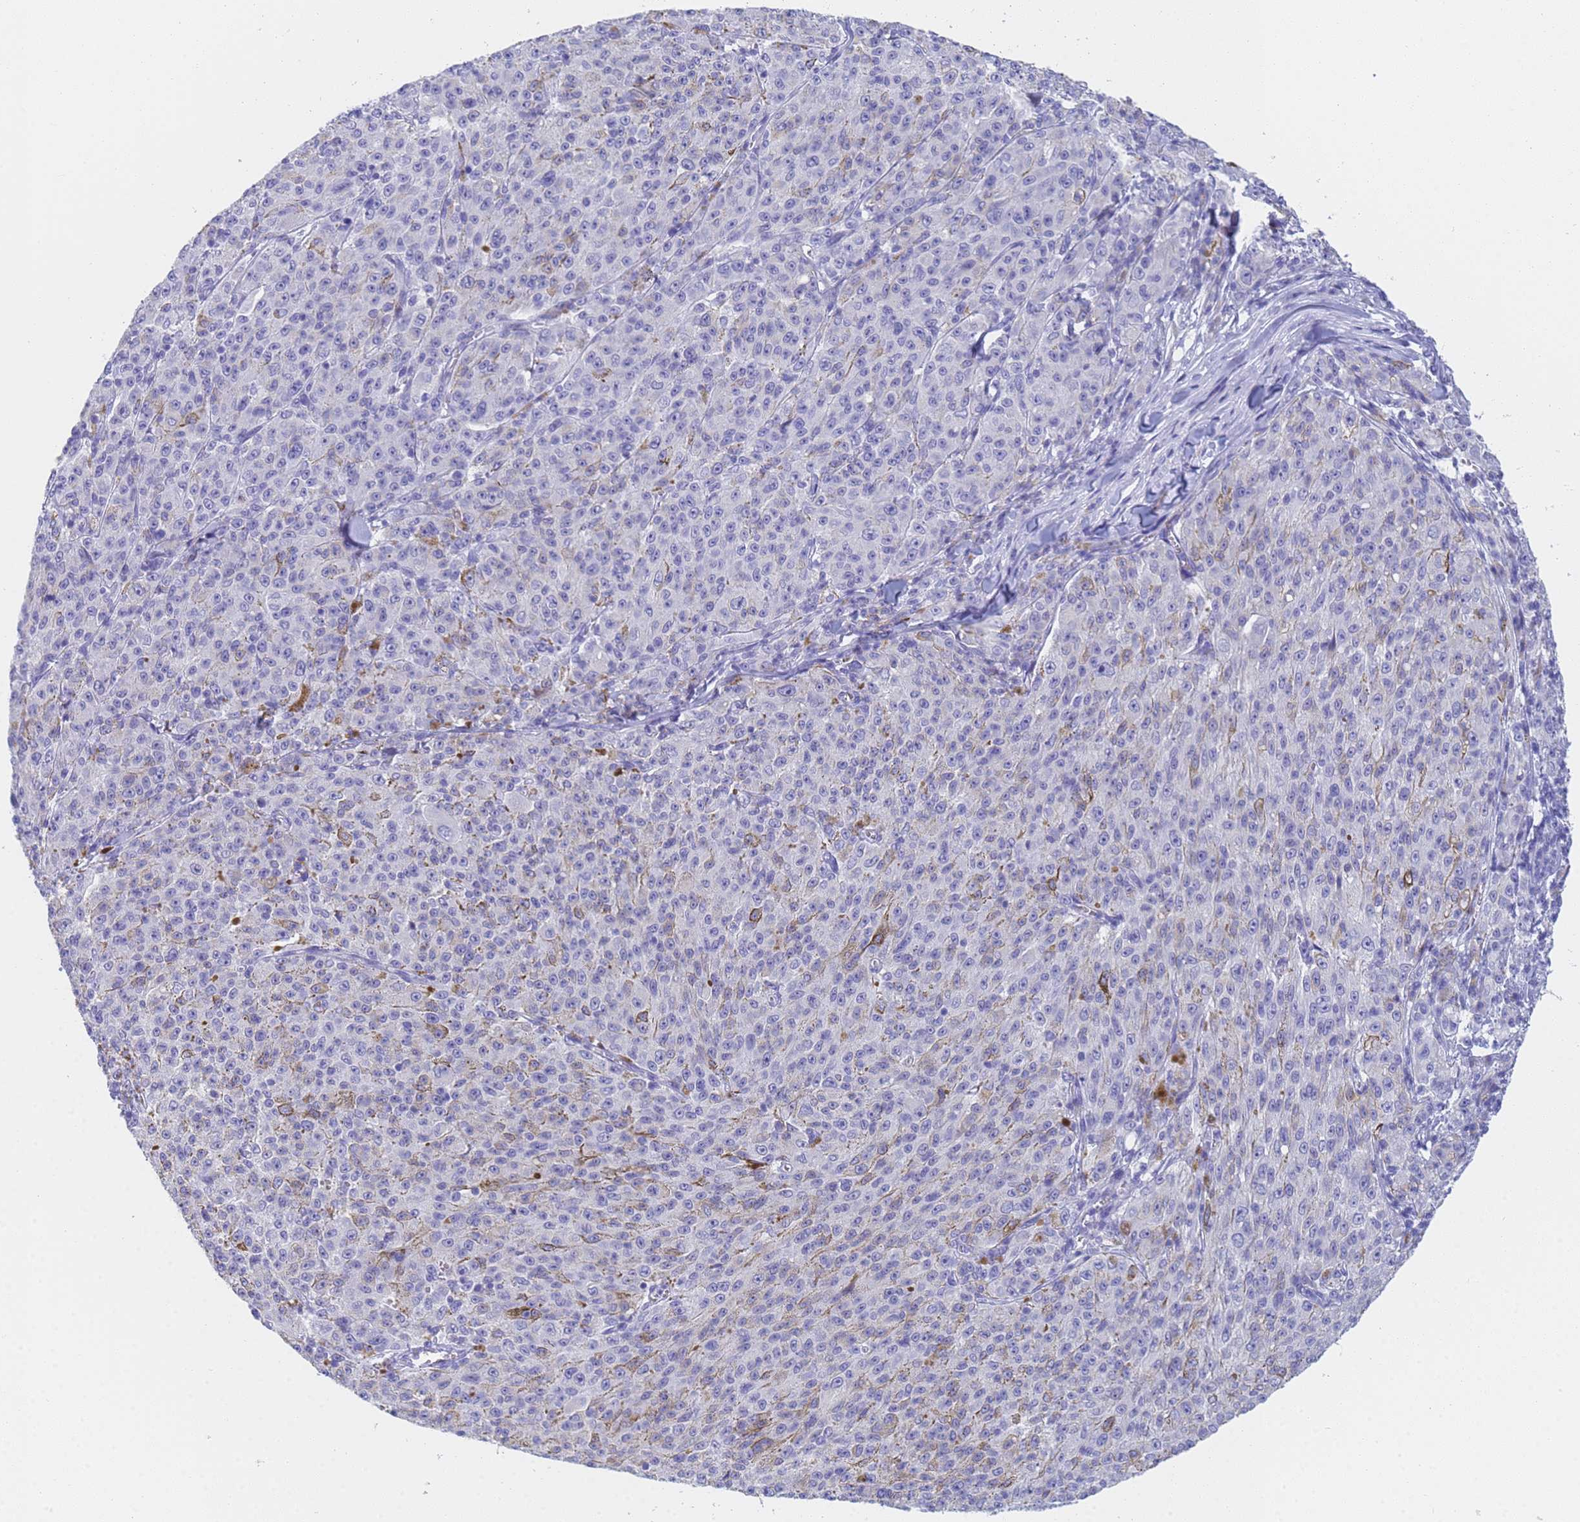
{"staining": {"intensity": "negative", "quantity": "none", "location": "none"}, "tissue": "melanoma", "cell_type": "Tumor cells", "image_type": "cancer", "snomed": [{"axis": "morphology", "description": "Malignant melanoma, NOS"}, {"axis": "topography", "description": "Skin"}], "caption": "Immunohistochemistry (IHC) photomicrograph of human melanoma stained for a protein (brown), which displays no staining in tumor cells.", "gene": "STATH", "patient": {"sex": "female", "age": 52}}